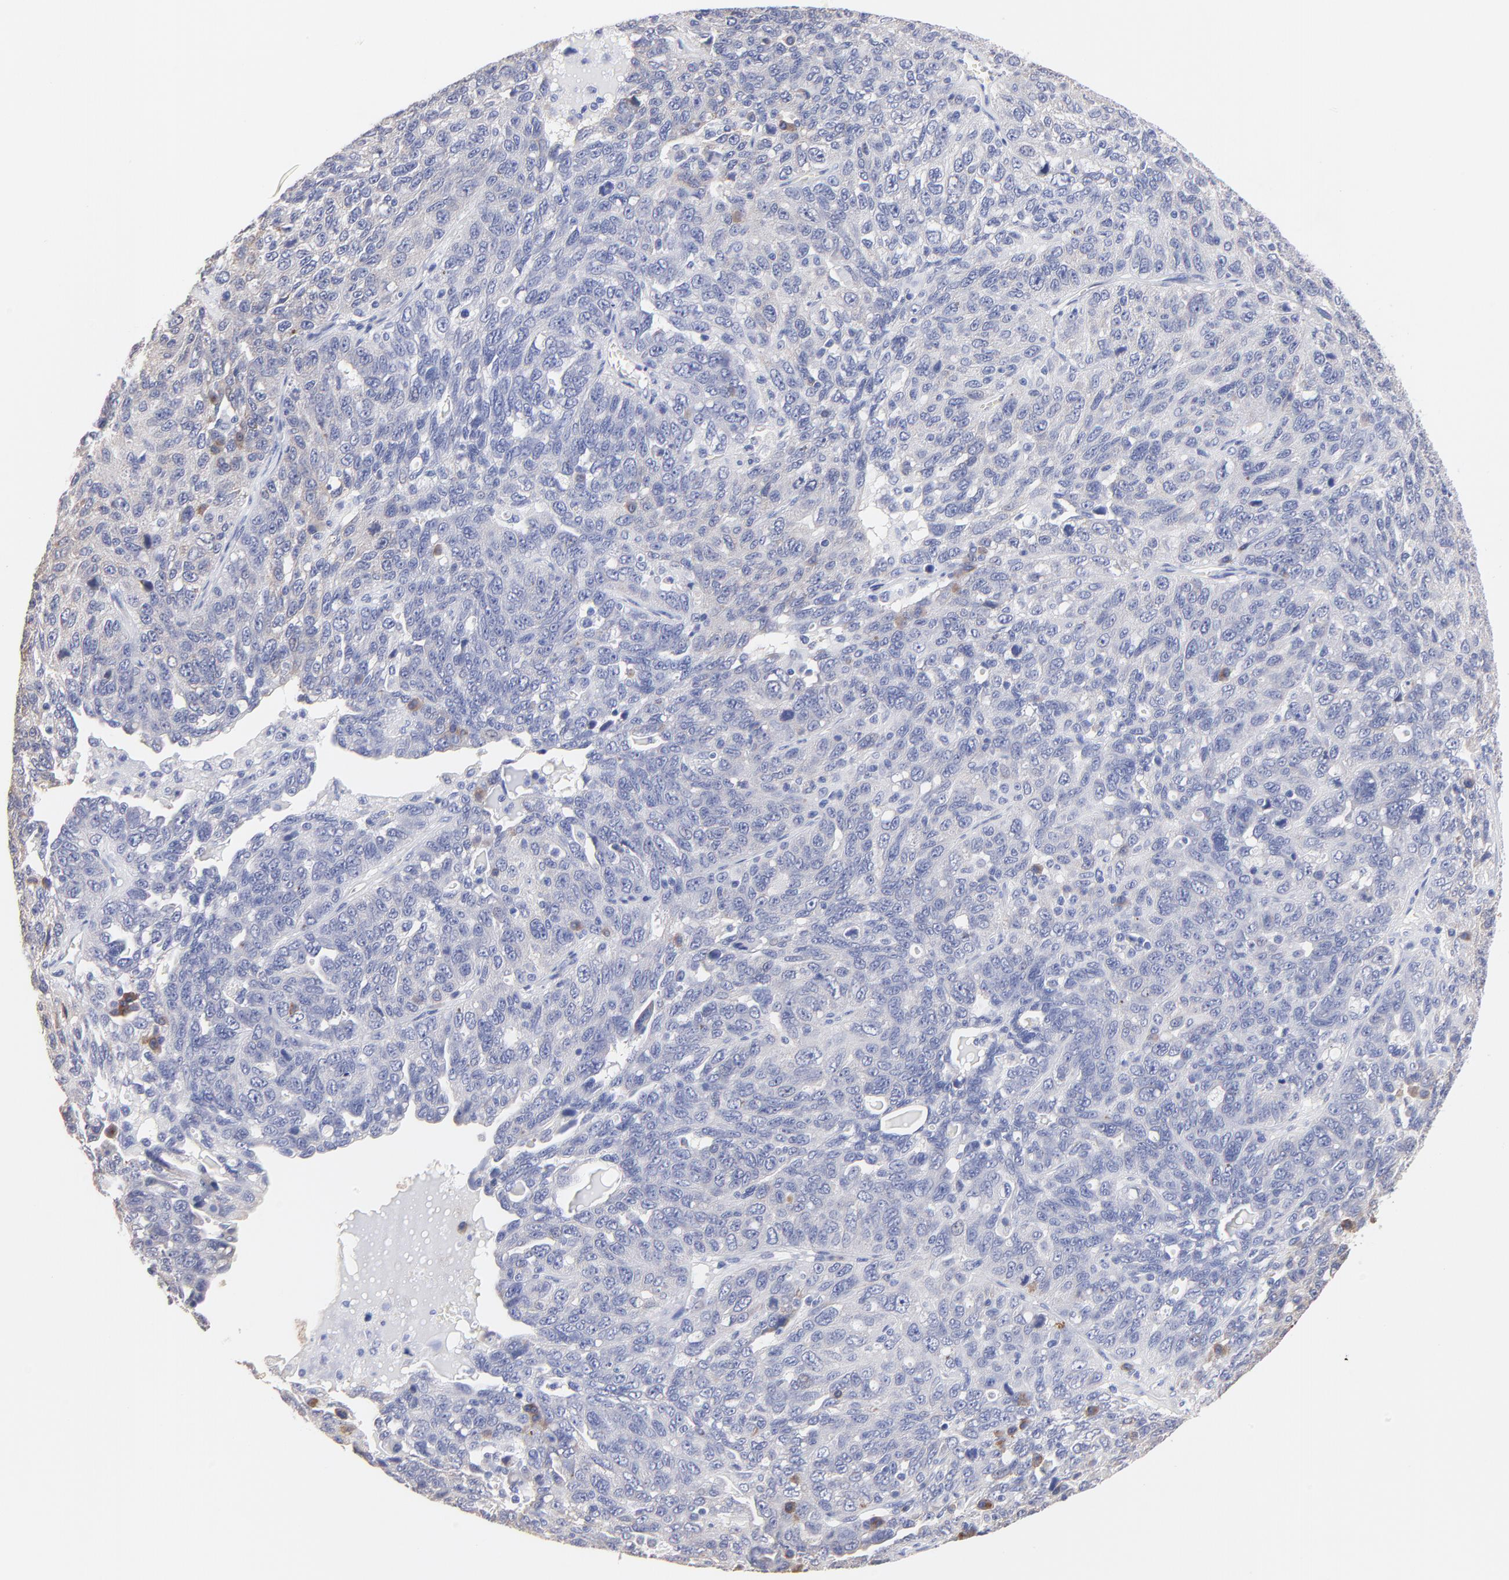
{"staining": {"intensity": "negative", "quantity": "none", "location": "none"}, "tissue": "ovarian cancer", "cell_type": "Tumor cells", "image_type": "cancer", "snomed": [{"axis": "morphology", "description": "Cystadenocarcinoma, serous, NOS"}, {"axis": "topography", "description": "Ovary"}], "caption": "The photomicrograph exhibits no significant staining in tumor cells of serous cystadenocarcinoma (ovarian).", "gene": "LAX1", "patient": {"sex": "female", "age": 71}}